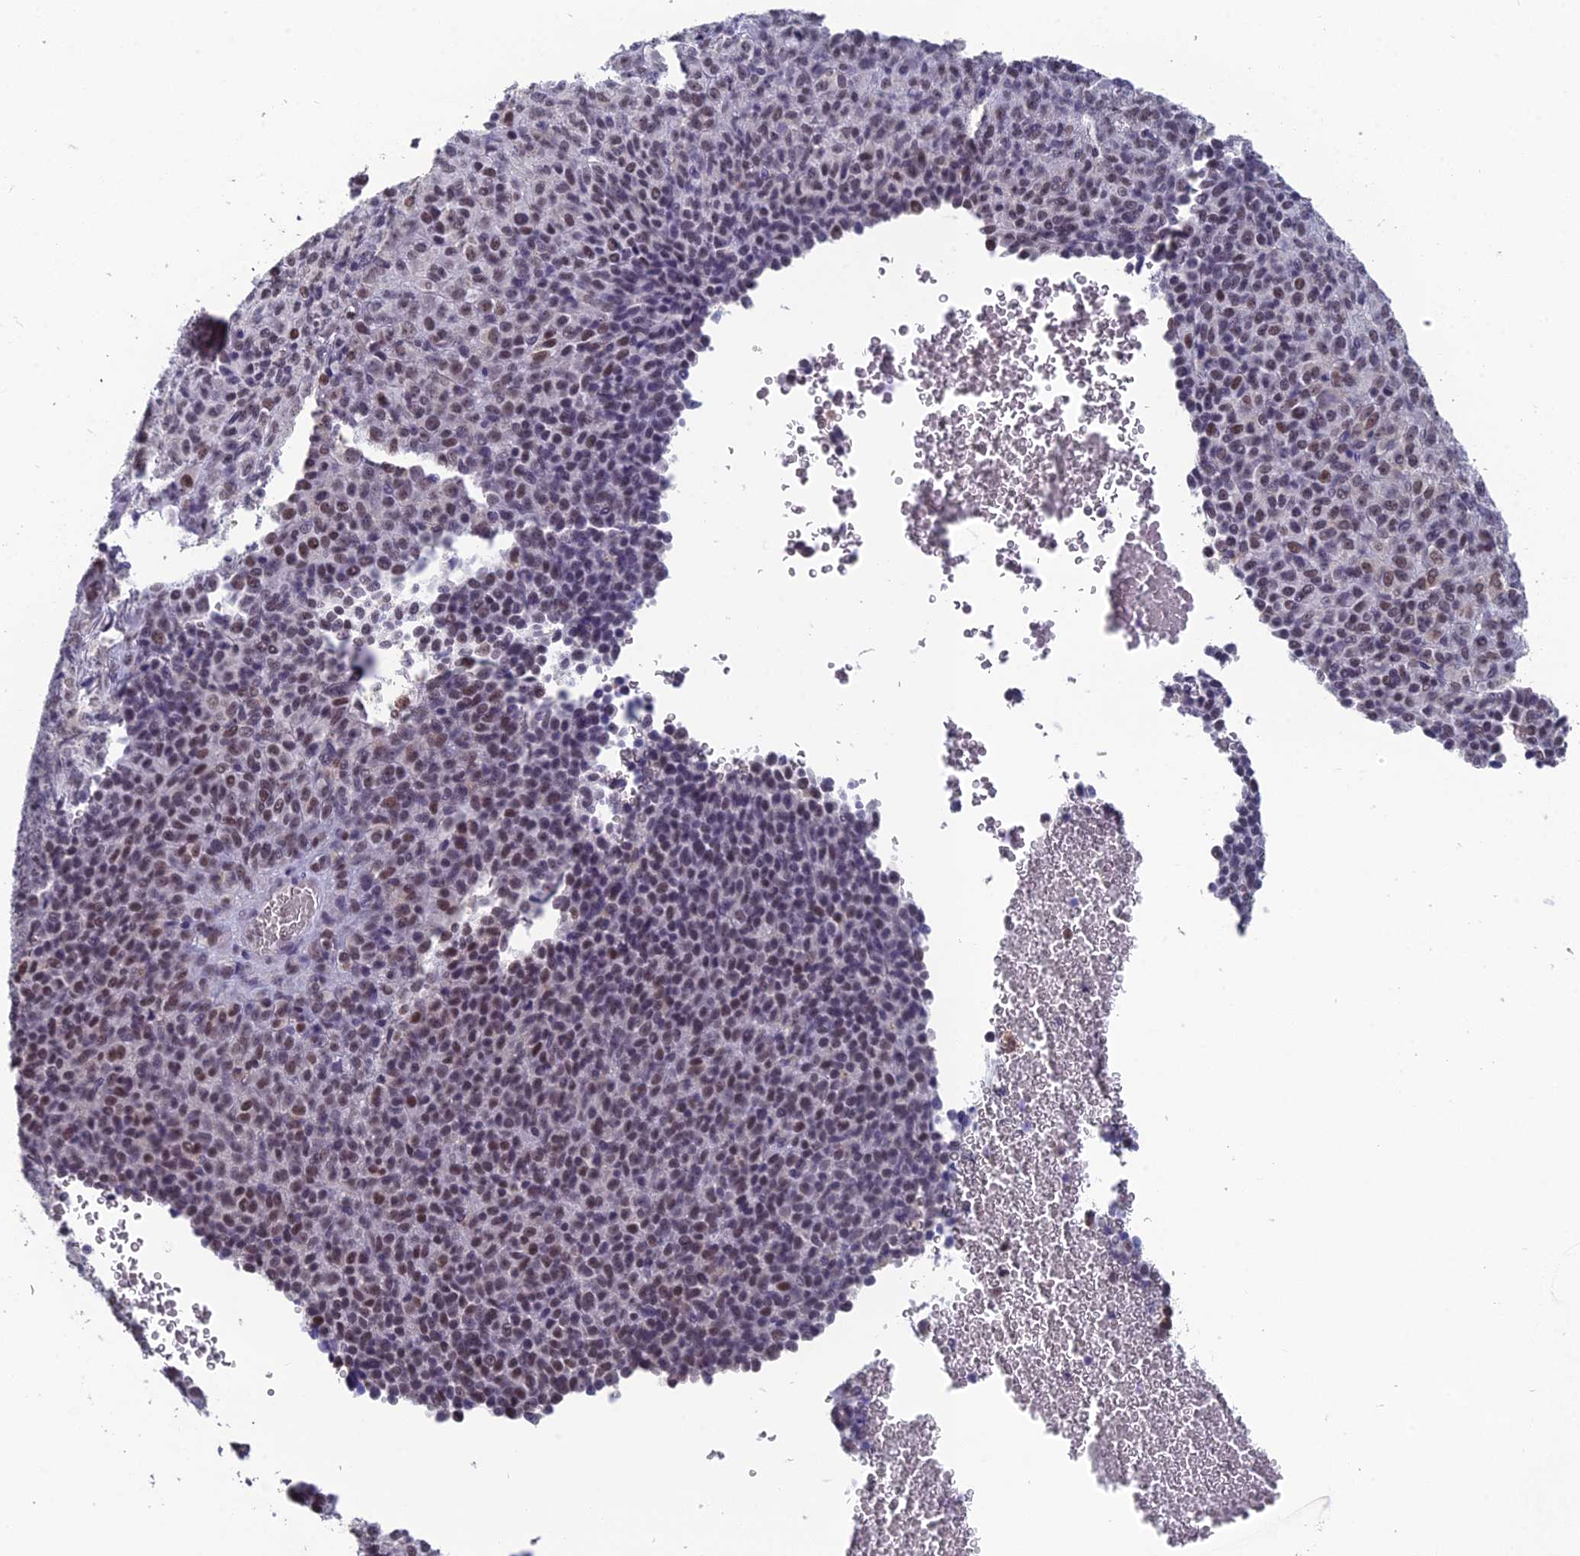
{"staining": {"intensity": "weak", "quantity": ">75%", "location": "nuclear"}, "tissue": "melanoma", "cell_type": "Tumor cells", "image_type": "cancer", "snomed": [{"axis": "morphology", "description": "Malignant melanoma, Metastatic site"}, {"axis": "topography", "description": "Brain"}], "caption": "Human melanoma stained with a protein marker shows weak staining in tumor cells.", "gene": "MT-CO3", "patient": {"sex": "female", "age": 56}}